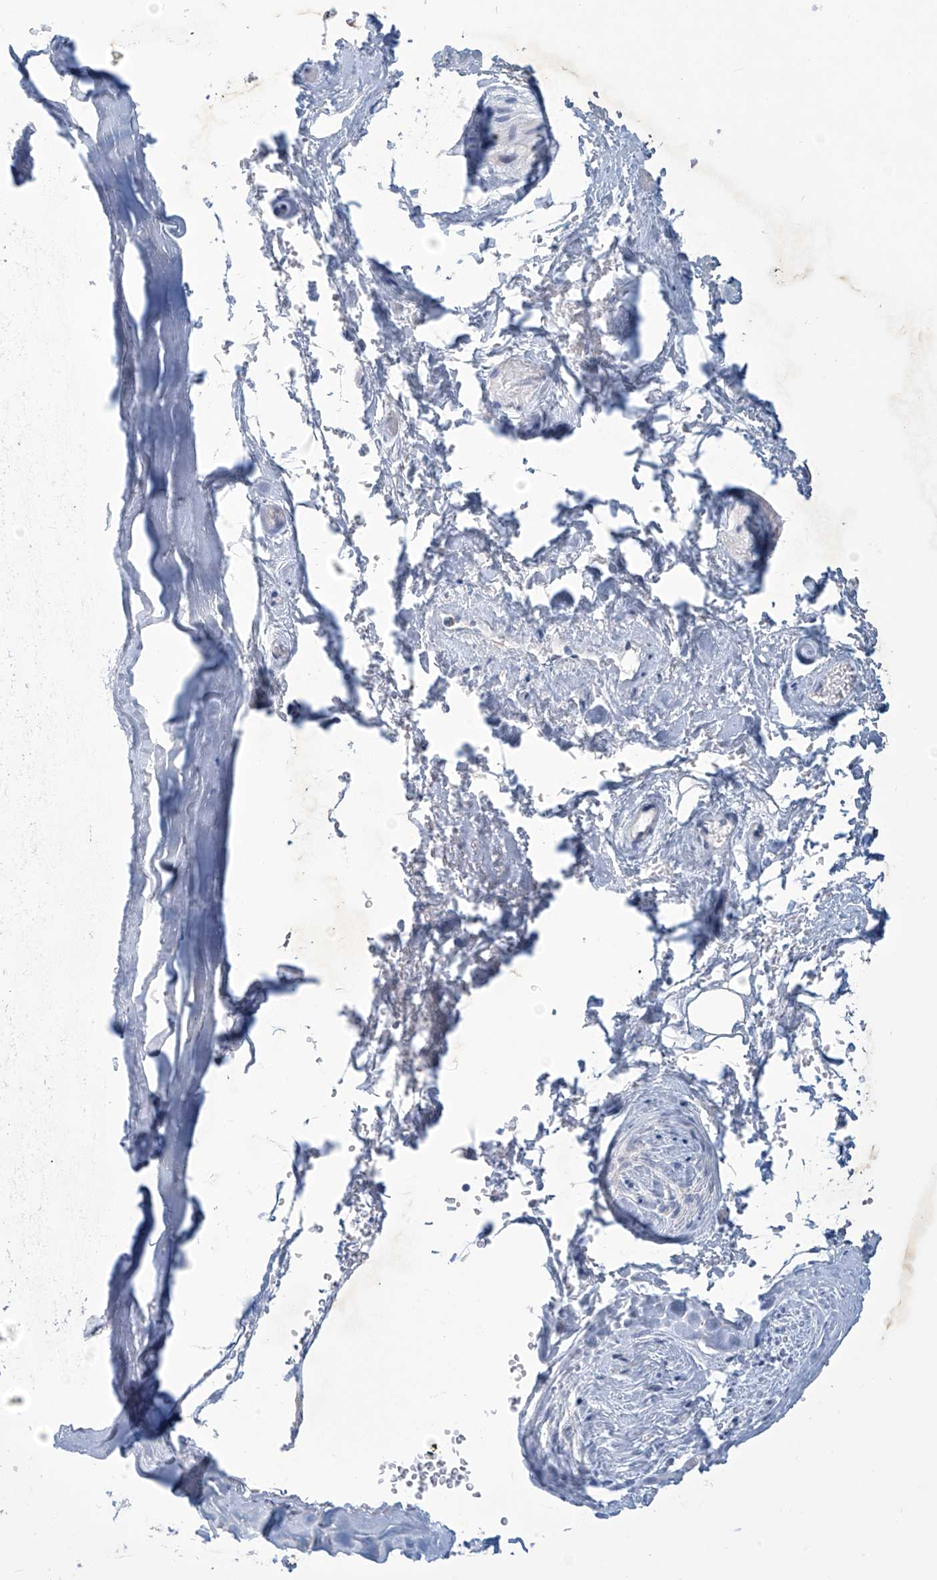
{"staining": {"intensity": "negative", "quantity": "none", "location": "none"}, "tissue": "adipose tissue", "cell_type": "Adipocytes", "image_type": "normal", "snomed": [{"axis": "morphology", "description": "Normal tissue, NOS"}, {"axis": "morphology", "description": "Basal cell carcinoma"}, {"axis": "topography", "description": "Skin"}], "caption": "This image is of benign adipose tissue stained with immunohistochemistry to label a protein in brown with the nuclei are counter-stained blue. There is no staining in adipocytes.", "gene": "IBA57", "patient": {"sex": "female", "age": 89}}